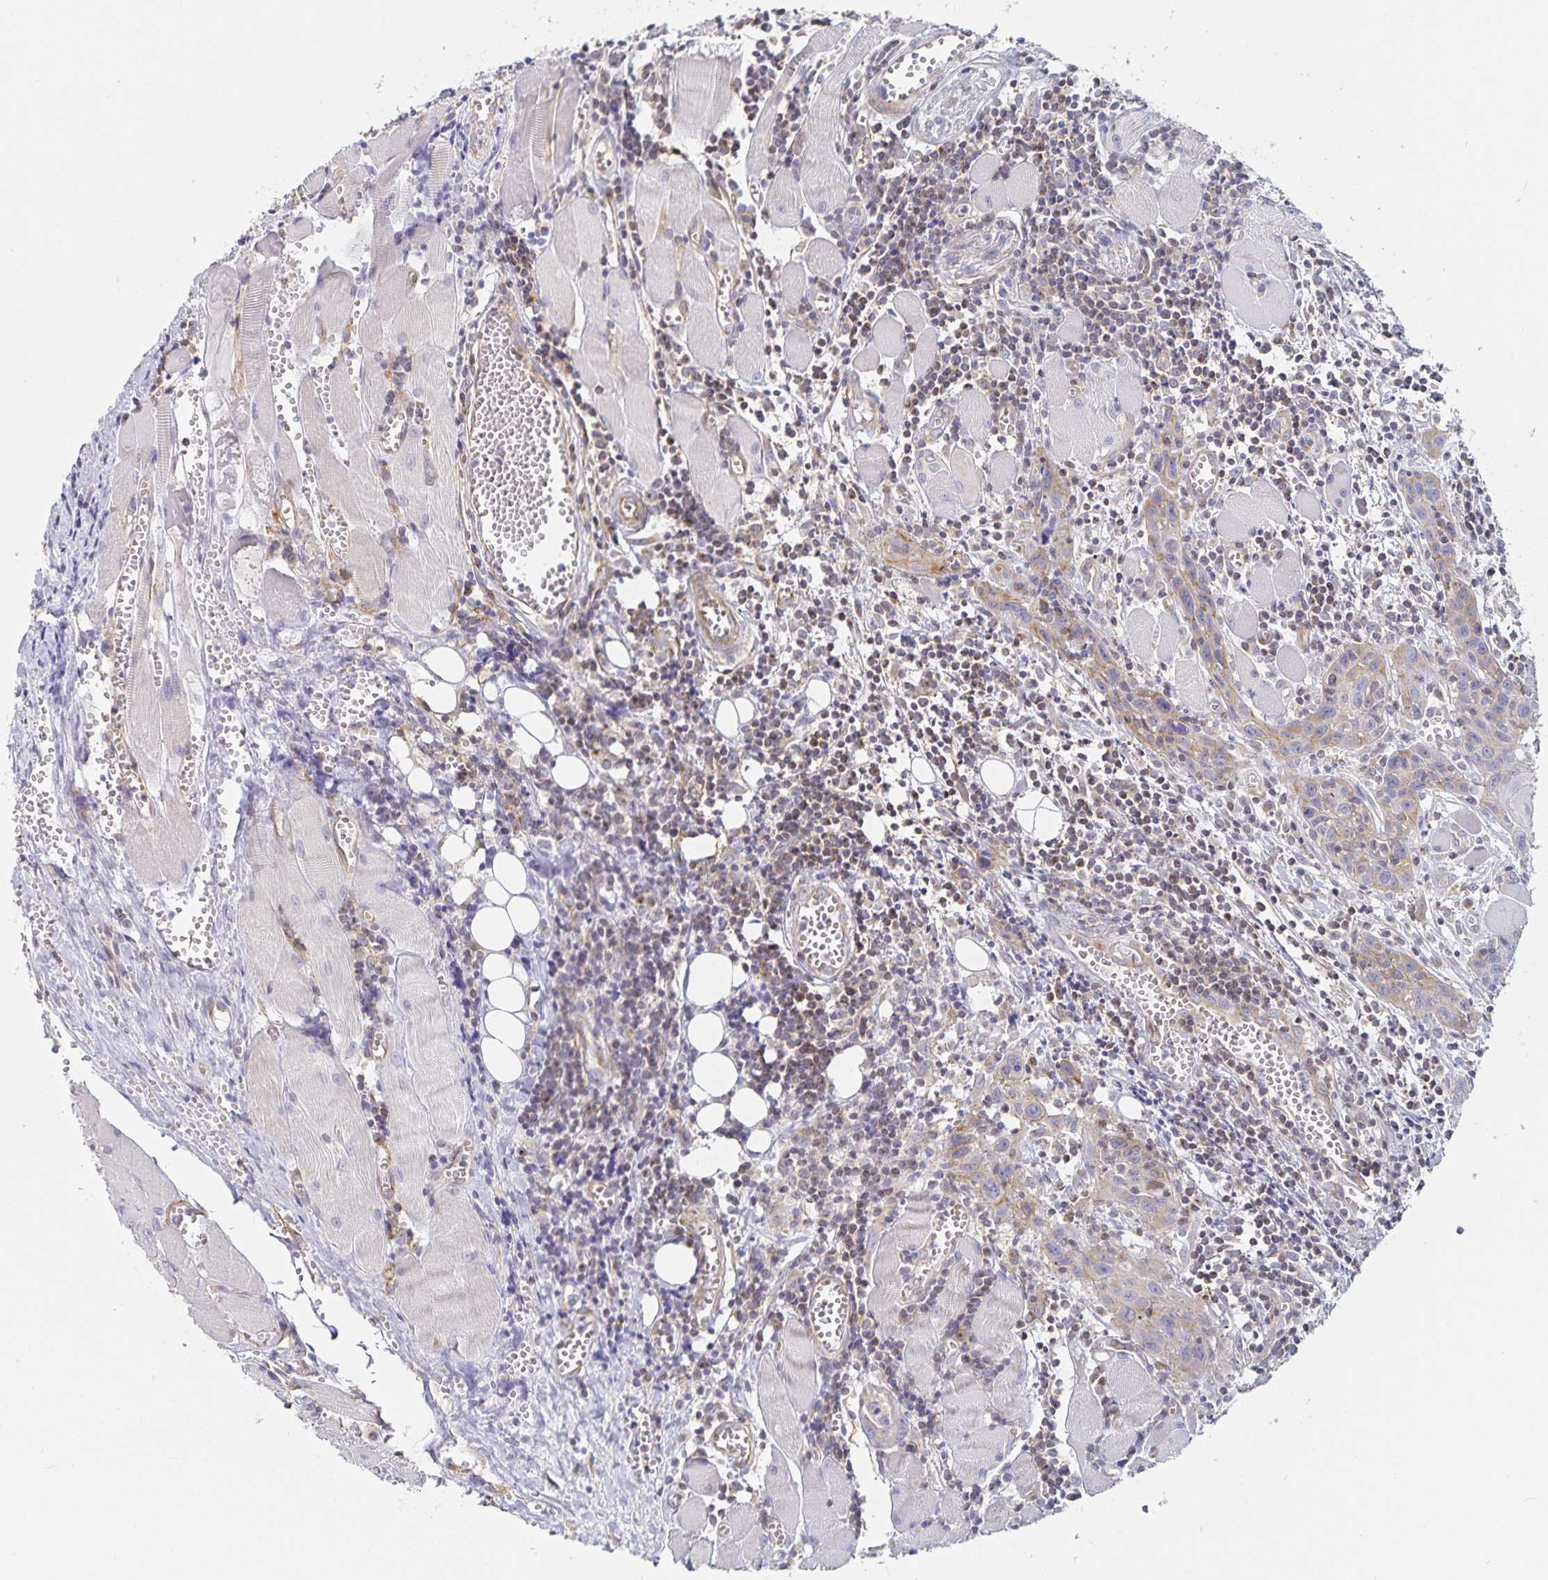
{"staining": {"intensity": "weak", "quantity": "<25%", "location": "cytoplasmic/membranous"}, "tissue": "head and neck cancer", "cell_type": "Tumor cells", "image_type": "cancer", "snomed": [{"axis": "morphology", "description": "Squamous cell carcinoma, NOS"}, {"axis": "topography", "description": "Oral tissue"}, {"axis": "topography", "description": "Head-Neck"}], "caption": "A photomicrograph of human head and neck cancer (squamous cell carcinoma) is negative for staining in tumor cells.", "gene": "SFTPA1", "patient": {"sex": "male", "age": 58}}